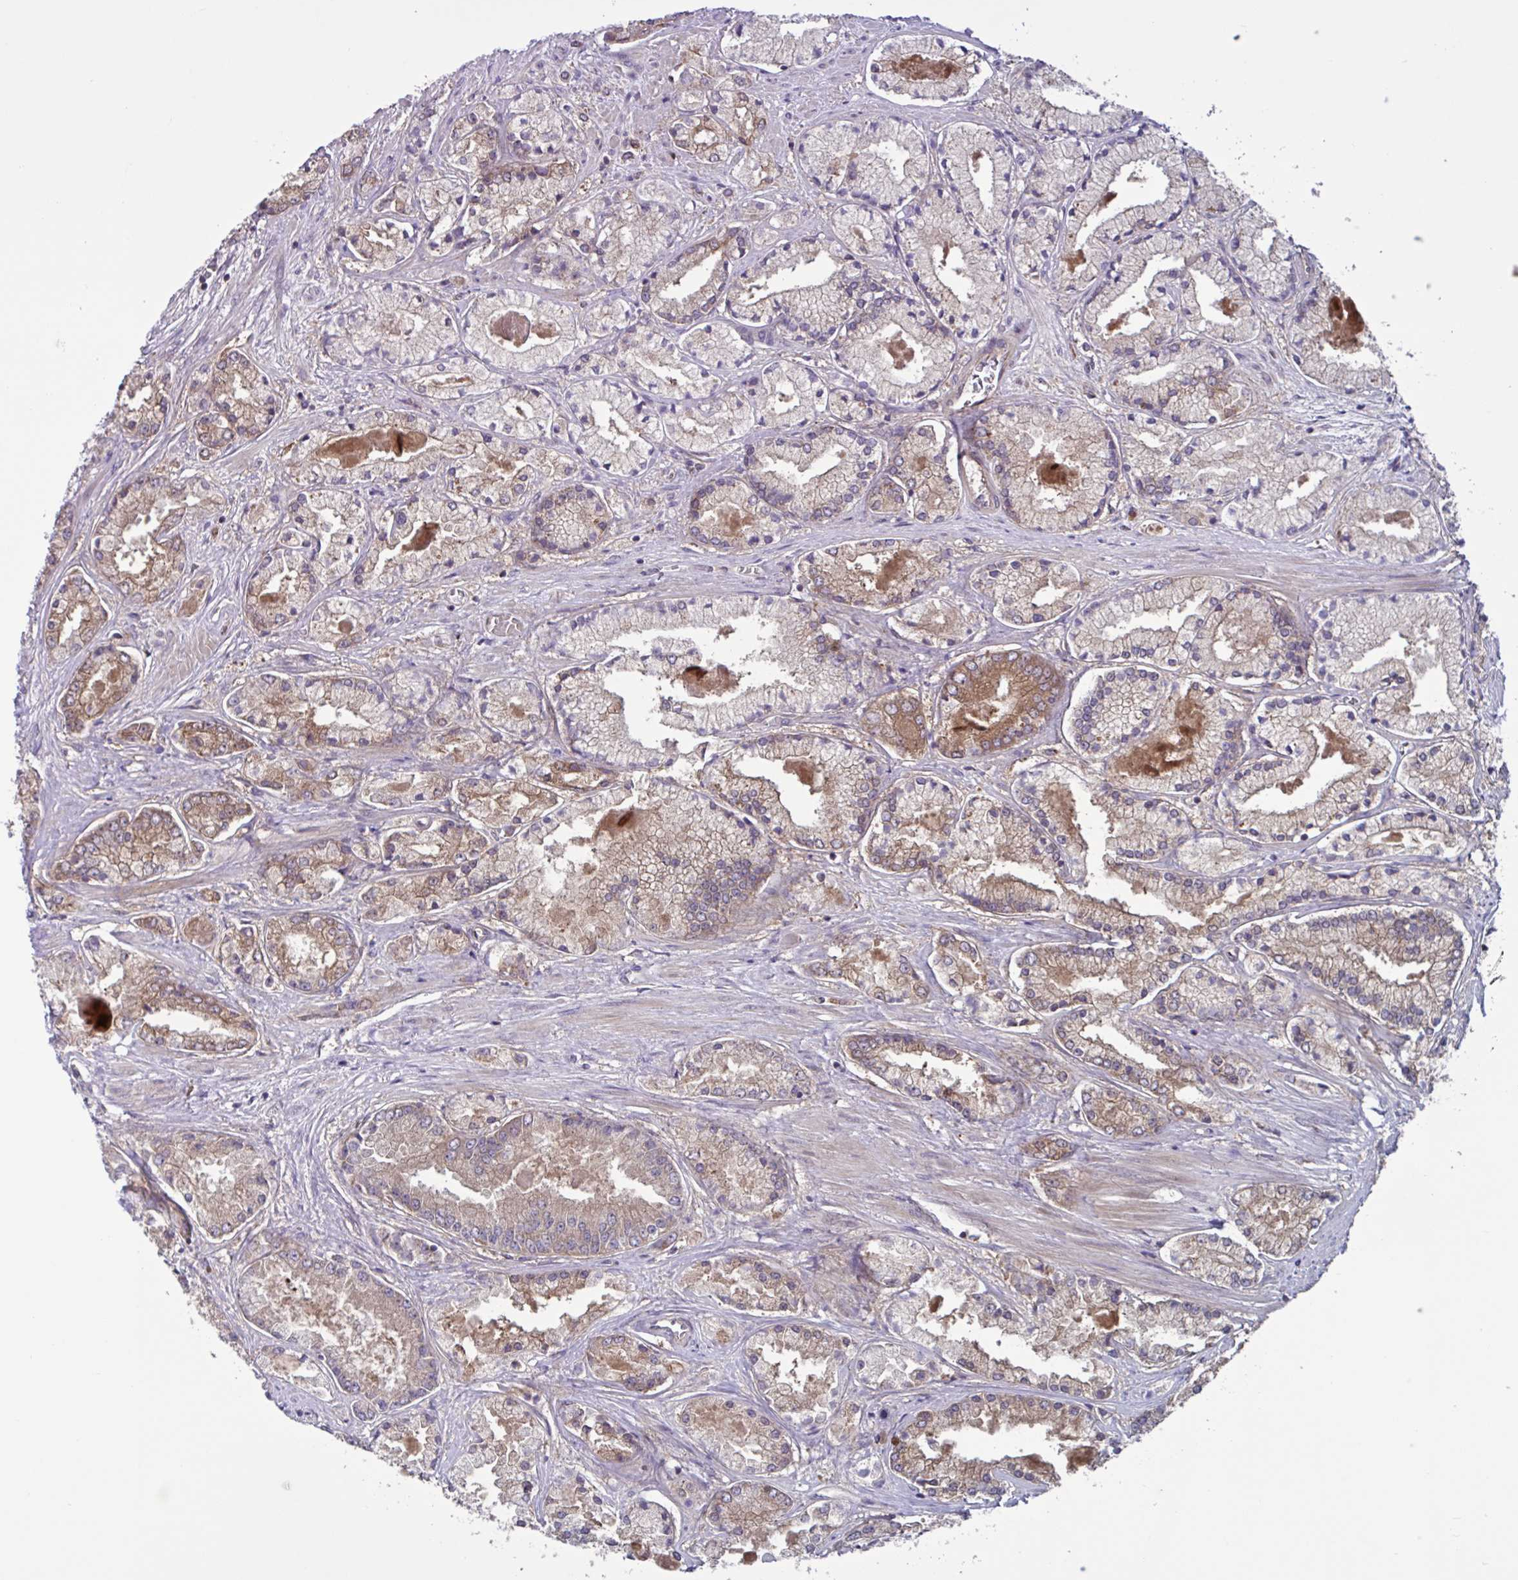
{"staining": {"intensity": "moderate", "quantity": "25%-75%", "location": "cytoplasmic/membranous"}, "tissue": "prostate cancer", "cell_type": "Tumor cells", "image_type": "cancer", "snomed": [{"axis": "morphology", "description": "Adenocarcinoma, High grade"}, {"axis": "topography", "description": "Prostate"}], "caption": "A medium amount of moderate cytoplasmic/membranous staining is identified in about 25%-75% of tumor cells in prostate cancer (adenocarcinoma (high-grade)) tissue. (DAB (3,3'-diaminobenzidine) IHC, brown staining for protein, blue staining for nuclei).", "gene": "GLTP", "patient": {"sex": "male", "age": 67}}